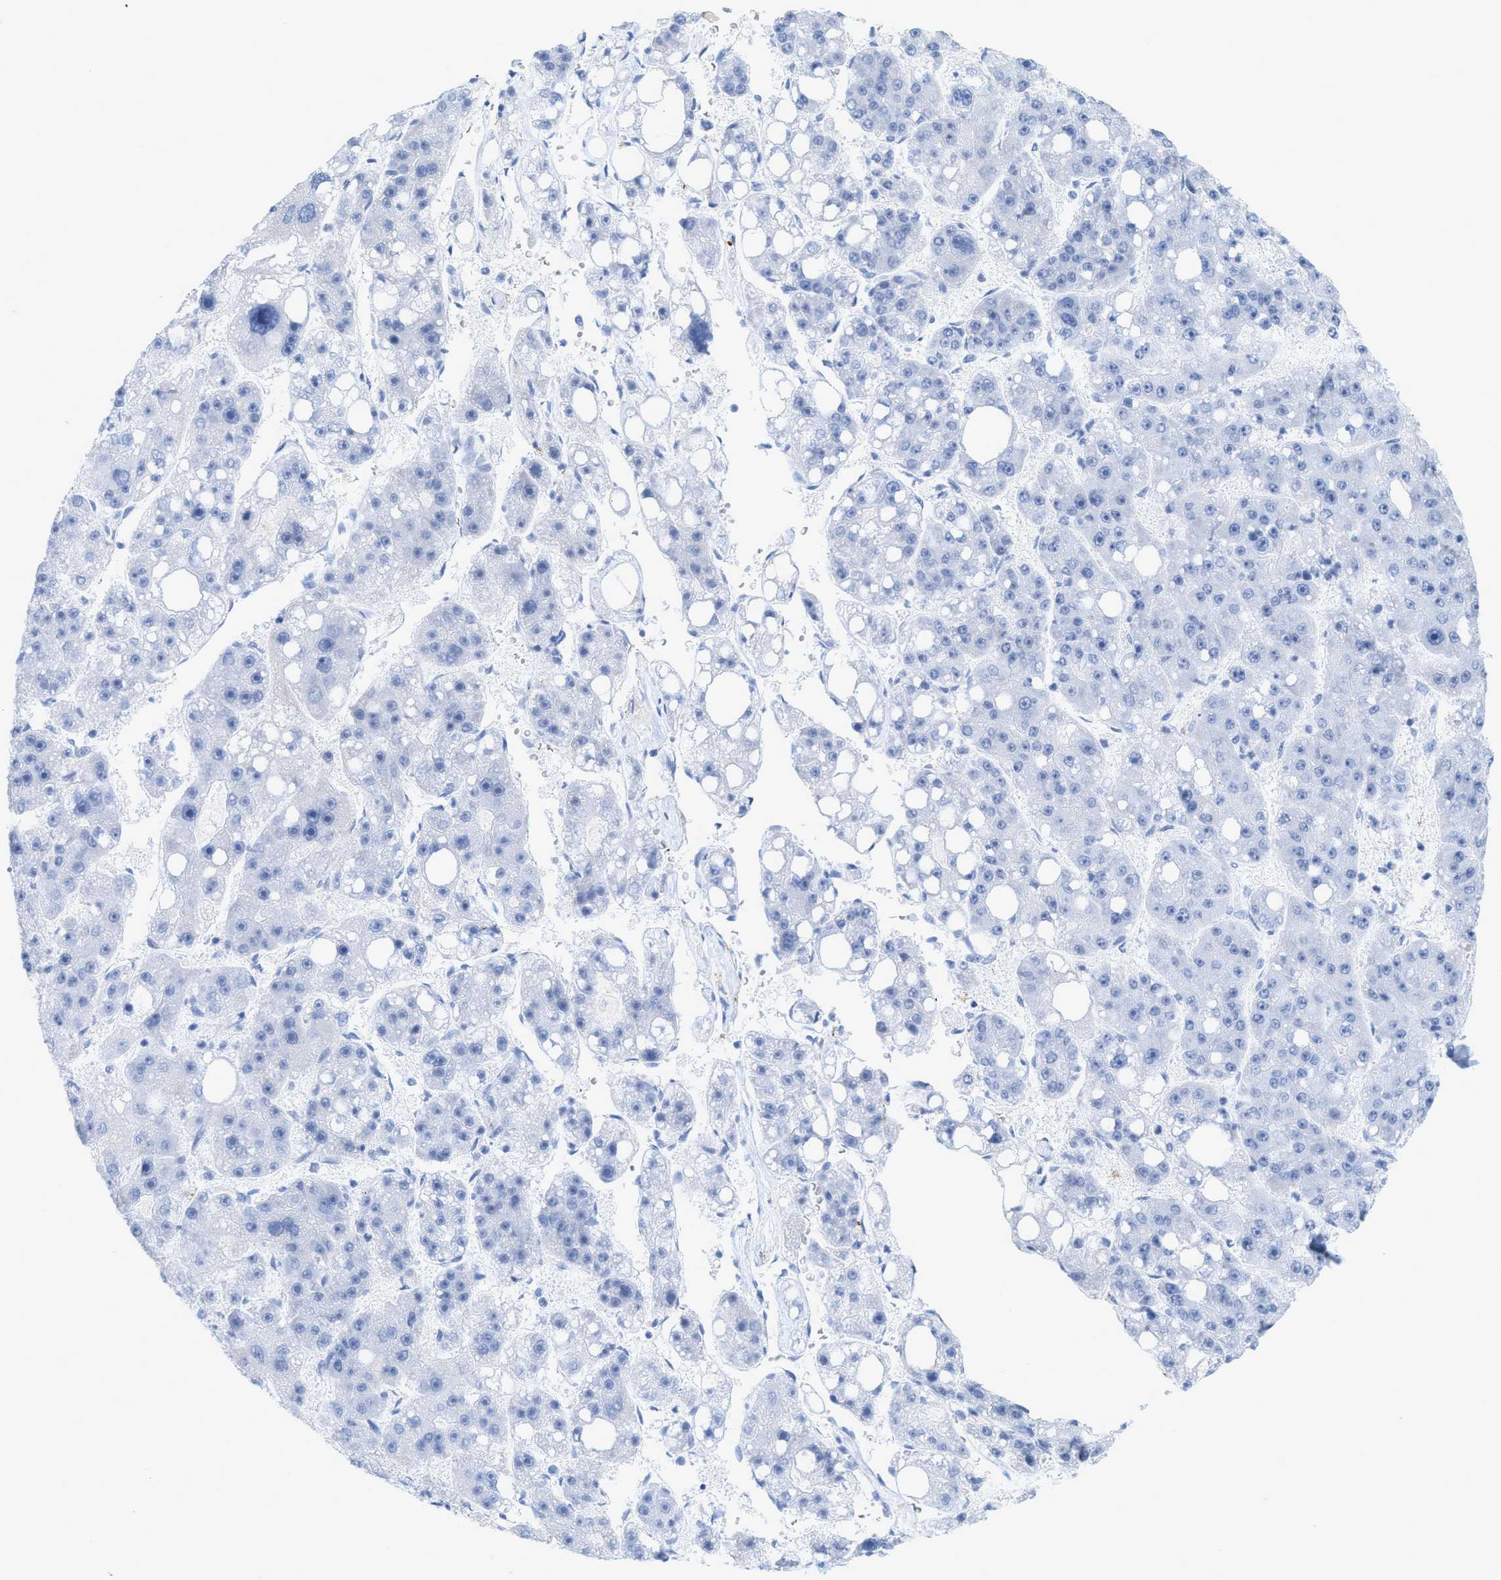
{"staining": {"intensity": "negative", "quantity": "none", "location": "none"}, "tissue": "liver cancer", "cell_type": "Tumor cells", "image_type": "cancer", "snomed": [{"axis": "morphology", "description": "Carcinoma, Hepatocellular, NOS"}, {"axis": "topography", "description": "Liver"}], "caption": "Image shows no protein positivity in tumor cells of liver cancer (hepatocellular carcinoma) tissue.", "gene": "TAGLN", "patient": {"sex": "female", "age": 61}}